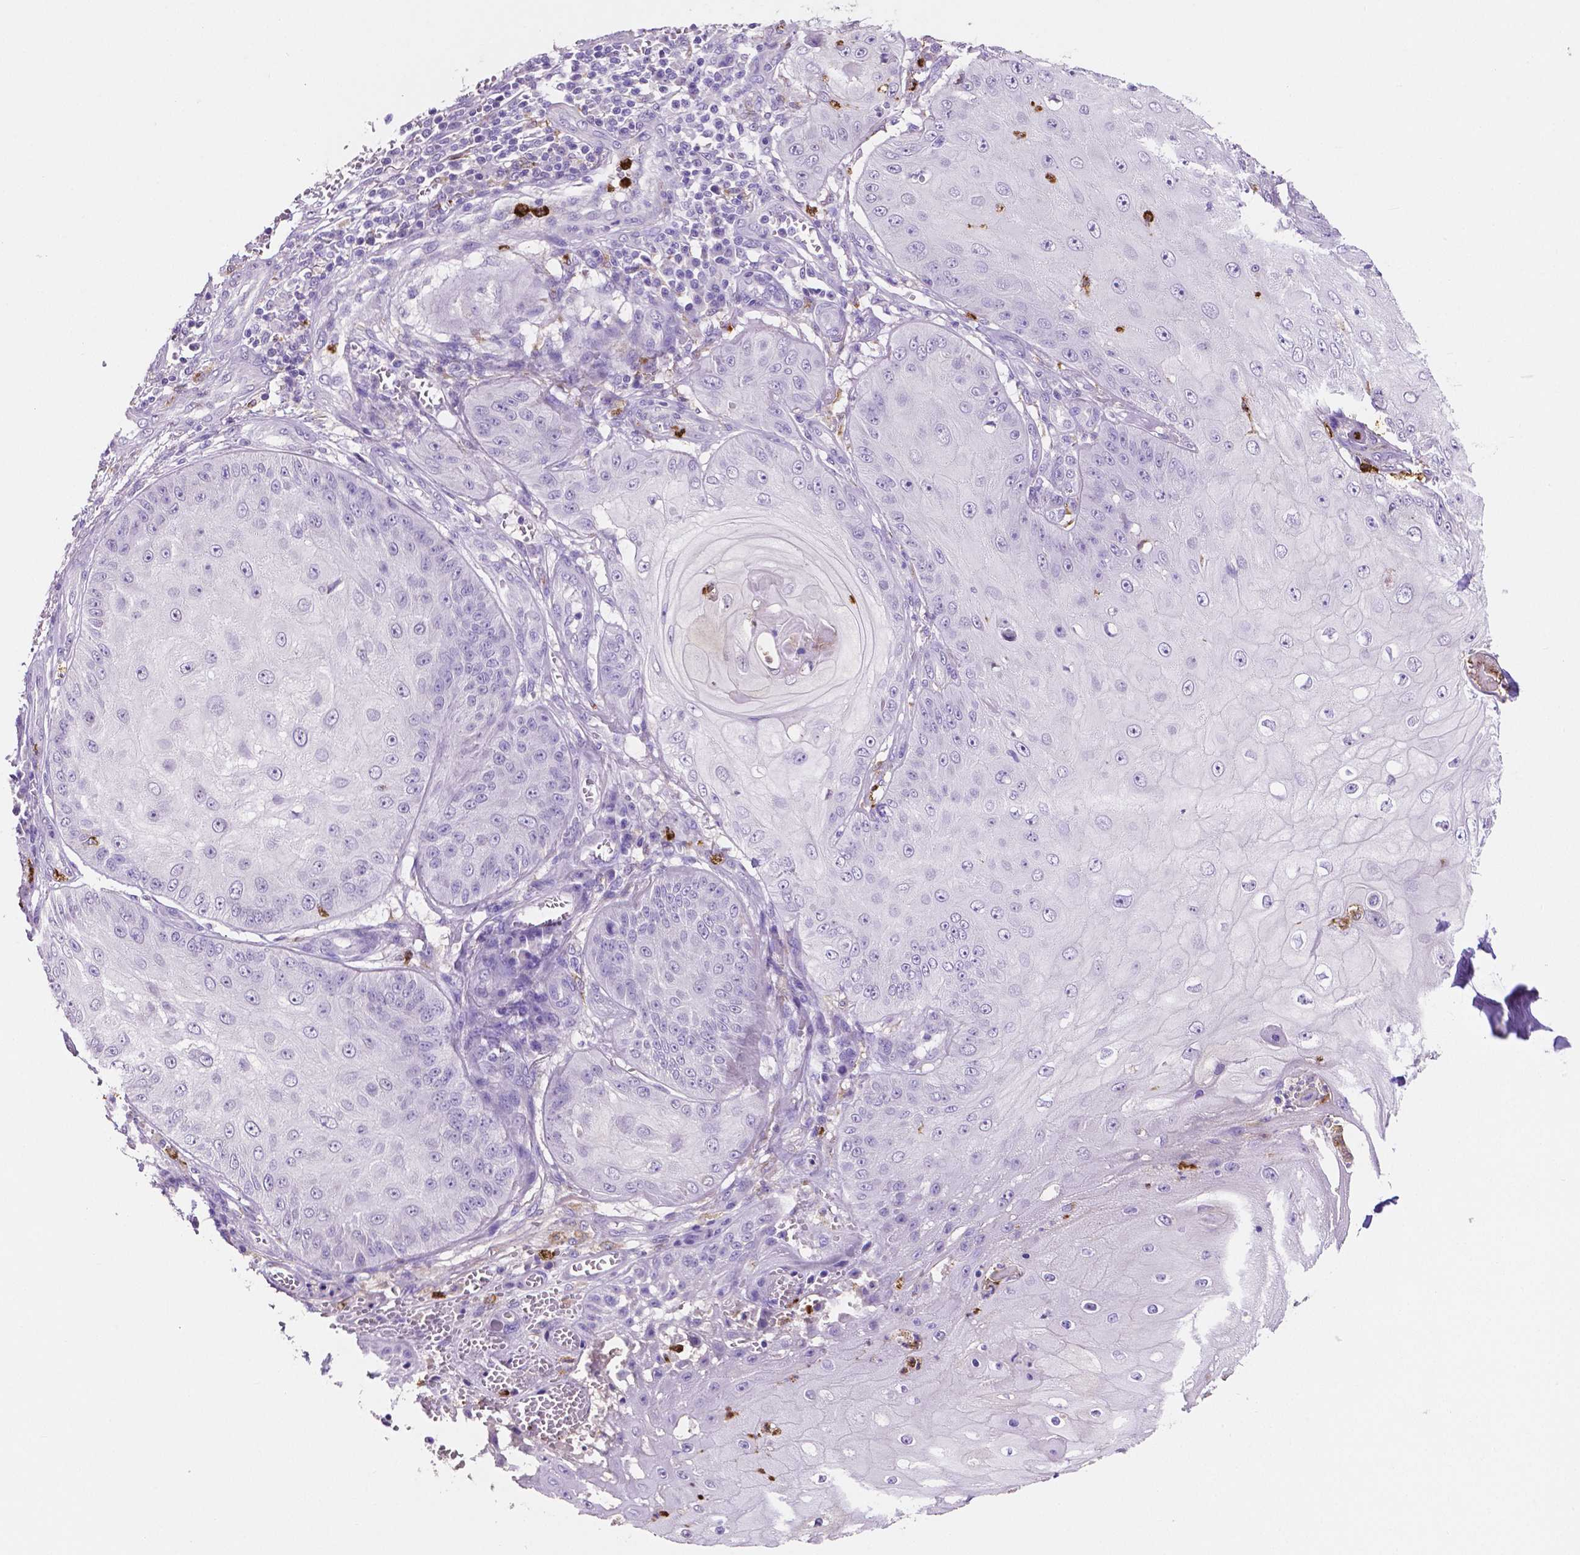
{"staining": {"intensity": "negative", "quantity": "none", "location": "none"}, "tissue": "skin cancer", "cell_type": "Tumor cells", "image_type": "cancer", "snomed": [{"axis": "morphology", "description": "Squamous cell carcinoma, NOS"}, {"axis": "topography", "description": "Skin"}], "caption": "High power microscopy image of an IHC photomicrograph of skin cancer, revealing no significant positivity in tumor cells.", "gene": "MMP9", "patient": {"sex": "male", "age": 70}}